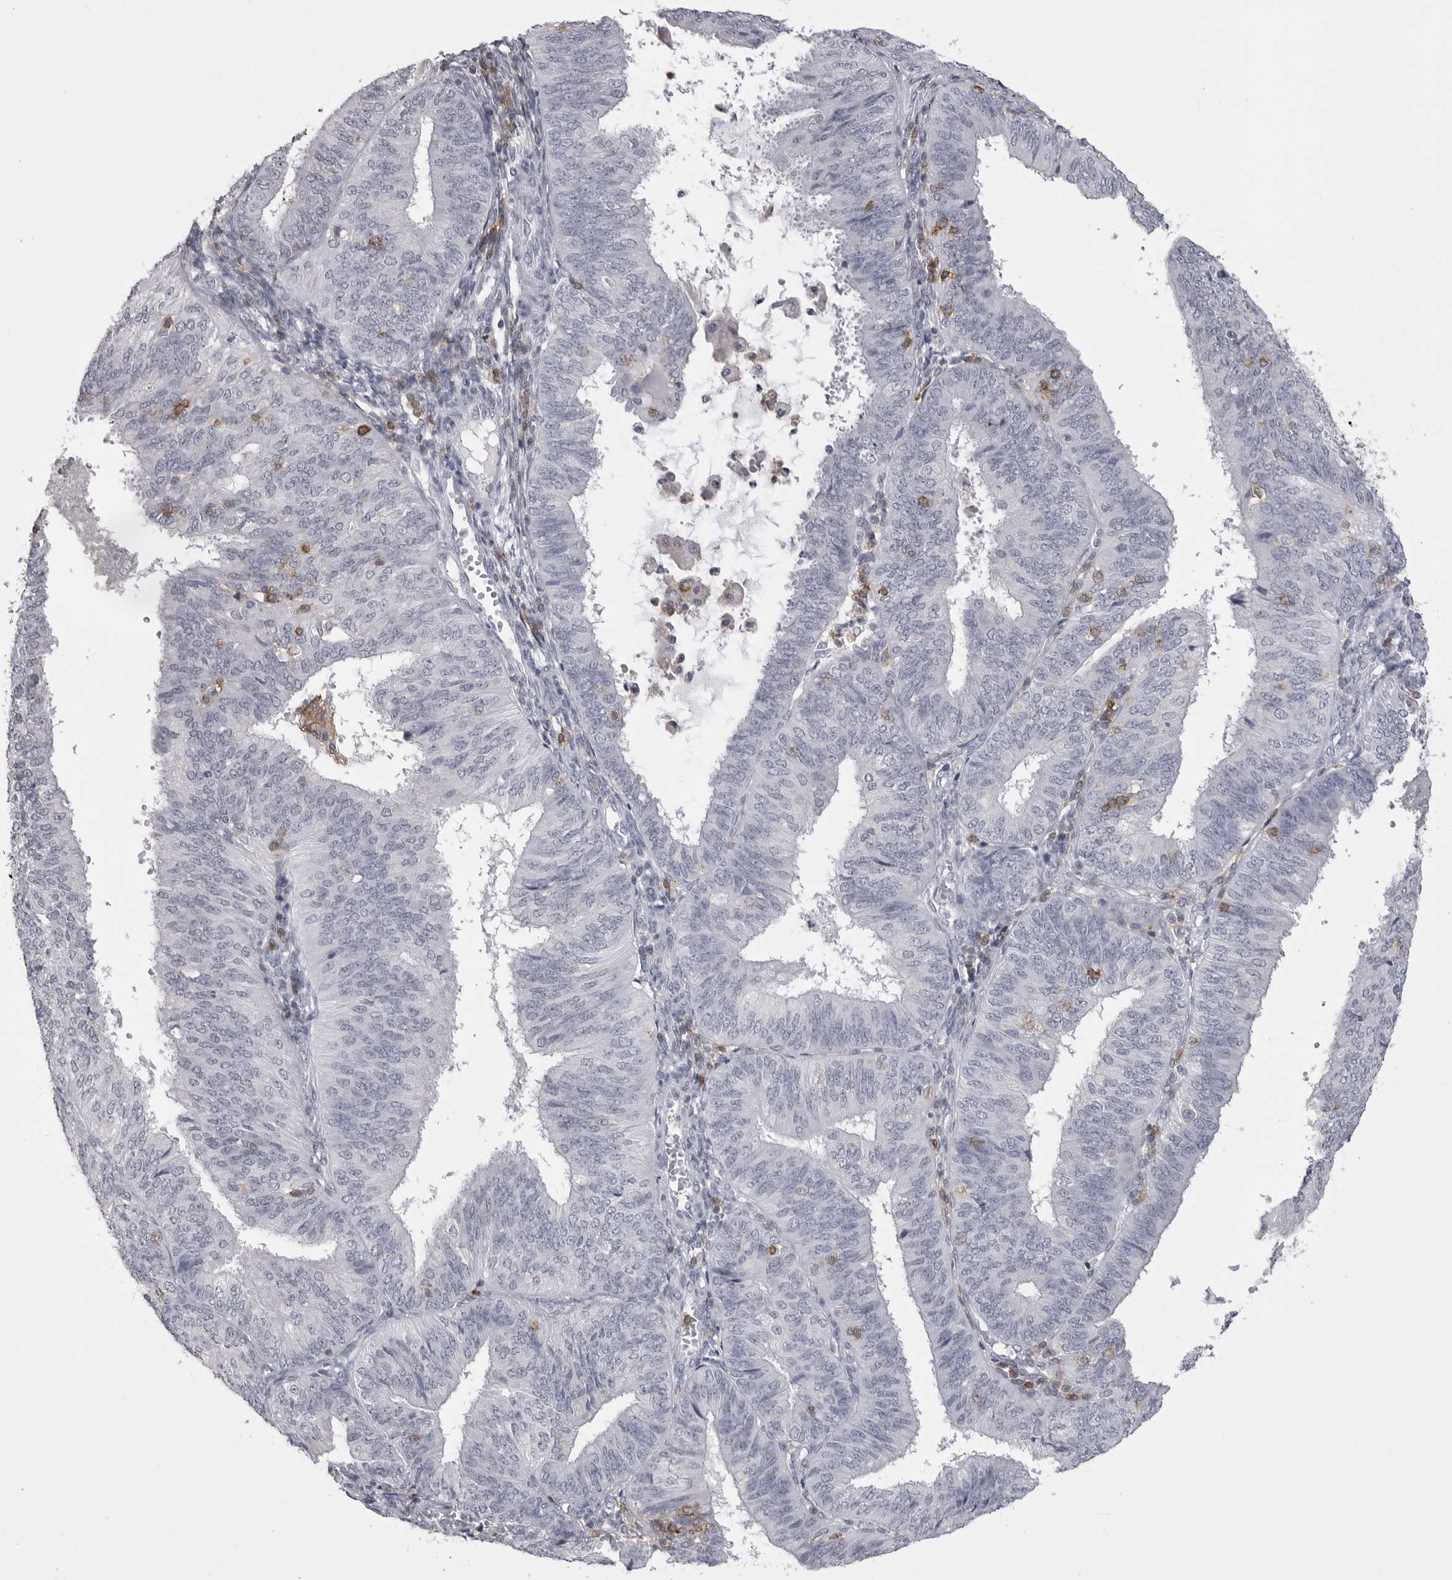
{"staining": {"intensity": "negative", "quantity": "none", "location": "none"}, "tissue": "endometrial cancer", "cell_type": "Tumor cells", "image_type": "cancer", "snomed": [{"axis": "morphology", "description": "Adenocarcinoma, NOS"}, {"axis": "topography", "description": "Endometrium"}], "caption": "A photomicrograph of endometrial cancer (adenocarcinoma) stained for a protein displays no brown staining in tumor cells.", "gene": "ITGAL", "patient": {"sex": "female", "age": 58}}